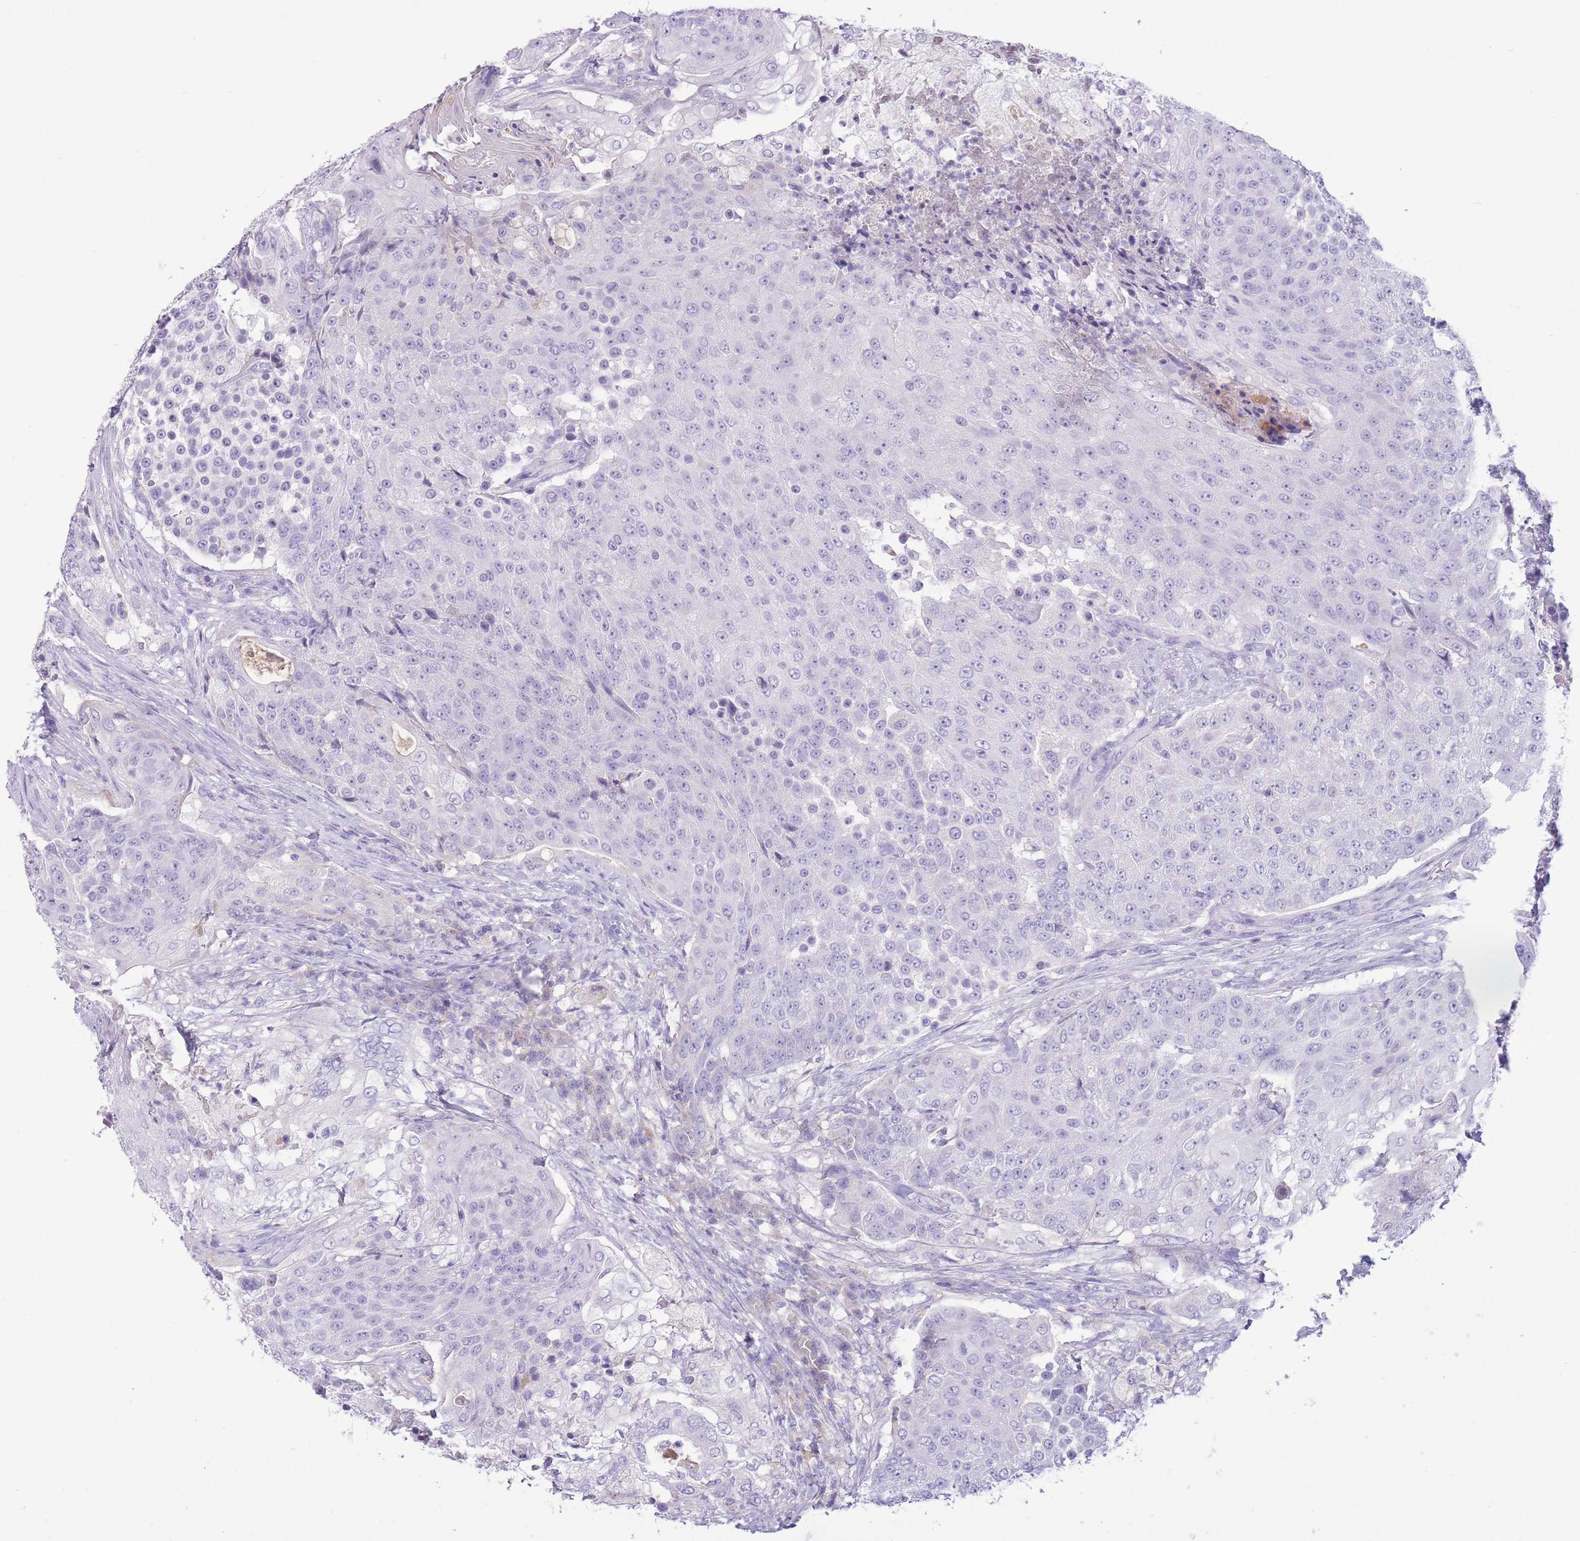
{"staining": {"intensity": "negative", "quantity": "none", "location": "none"}, "tissue": "urothelial cancer", "cell_type": "Tumor cells", "image_type": "cancer", "snomed": [{"axis": "morphology", "description": "Urothelial carcinoma, High grade"}, {"axis": "topography", "description": "Urinary bladder"}], "caption": "High power microscopy photomicrograph of an IHC photomicrograph of high-grade urothelial carcinoma, revealing no significant positivity in tumor cells.", "gene": "TOX2", "patient": {"sex": "female", "age": 63}}